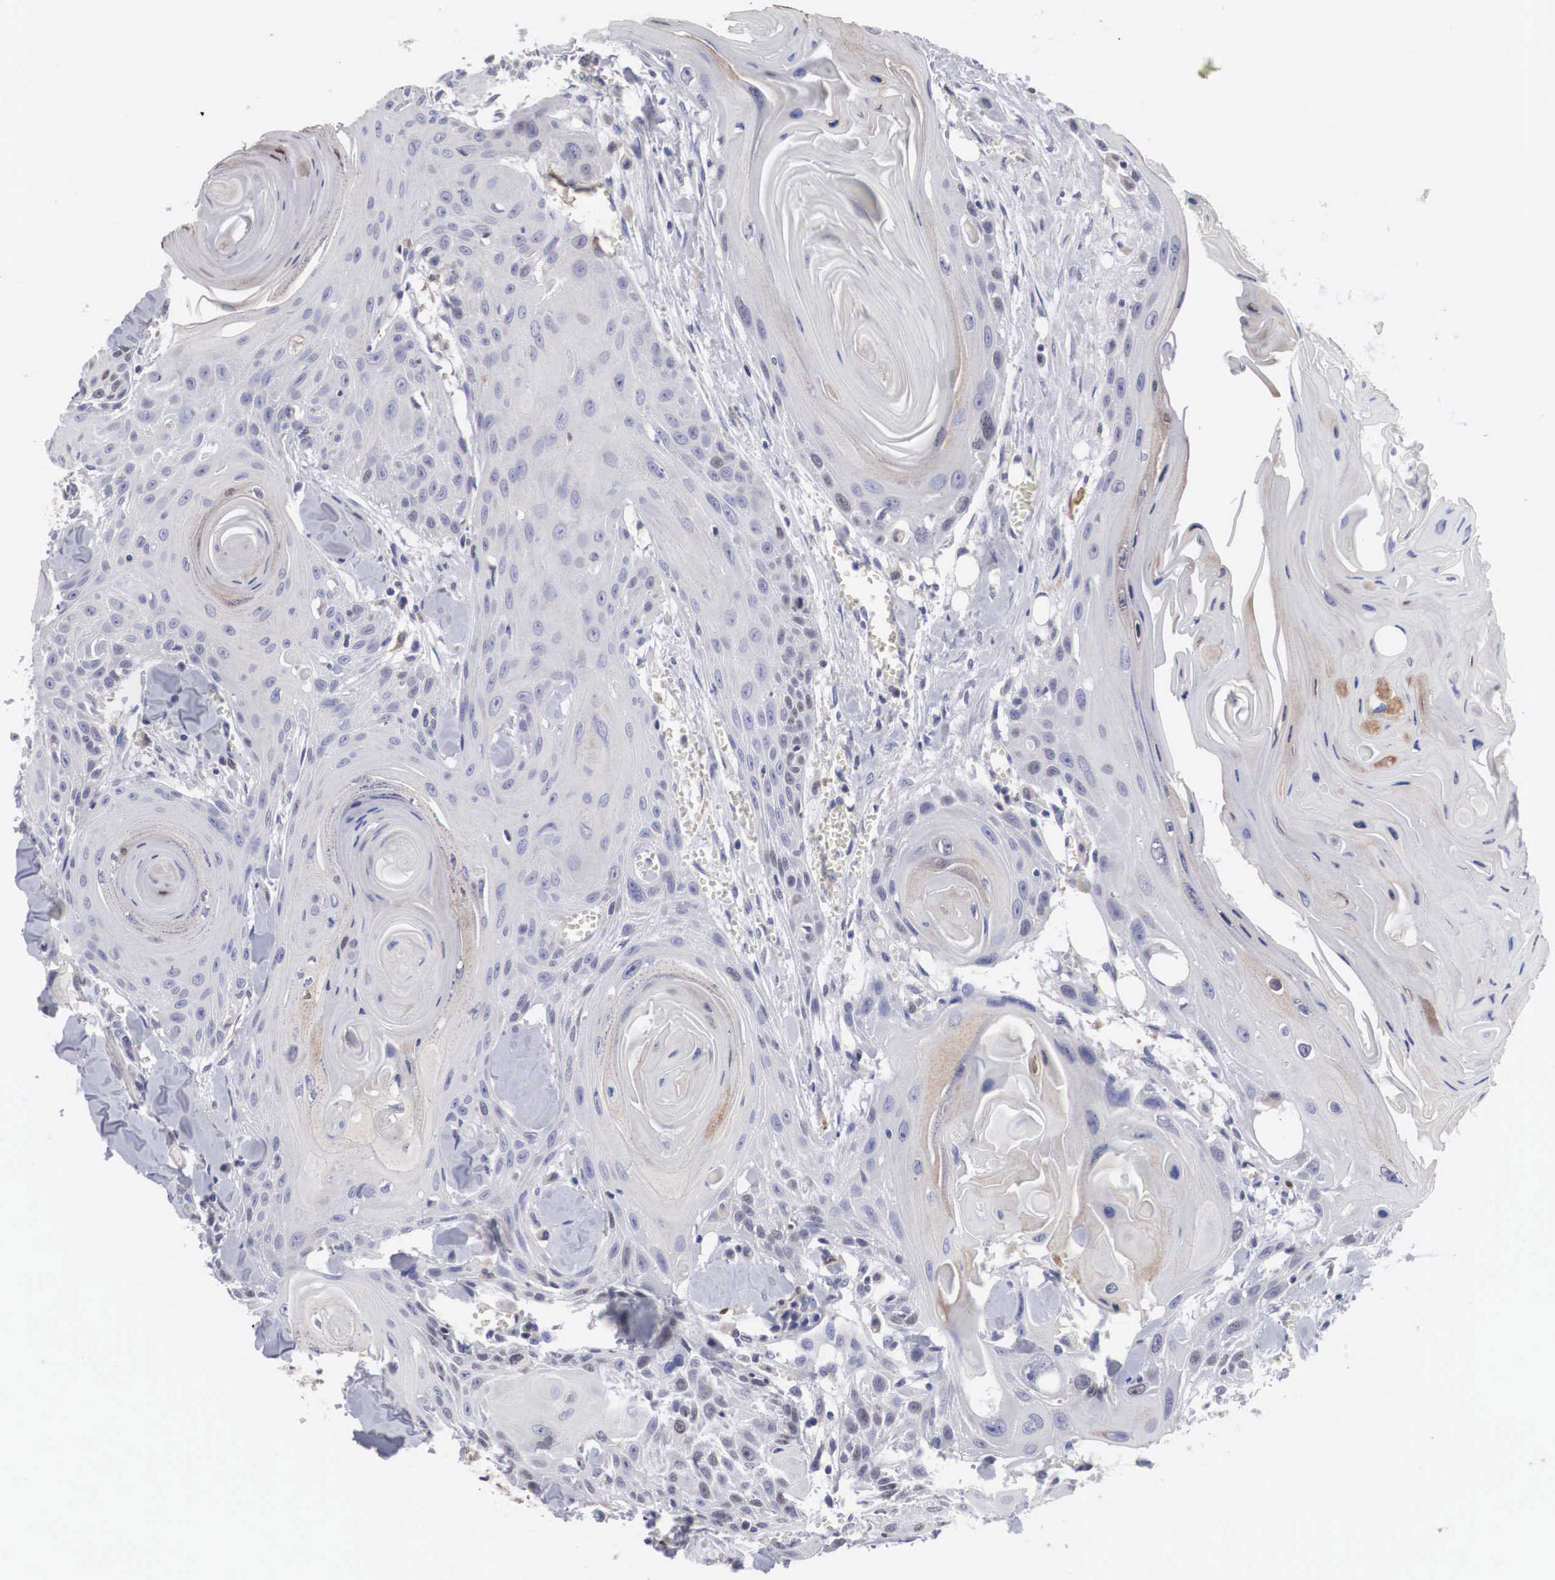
{"staining": {"intensity": "negative", "quantity": "none", "location": "none"}, "tissue": "head and neck cancer", "cell_type": "Tumor cells", "image_type": "cancer", "snomed": [{"axis": "morphology", "description": "Squamous cell carcinoma, NOS"}, {"axis": "morphology", "description": "Squamous cell carcinoma, metastatic, NOS"}, {"axis": "topography", "description": "Lymph node"}, {"axis": "topography", "description": "Salivary gland"}, {"axis": "topography", "description": "Head-Neck"}], "caption": "Tumor cells show no significant protein staining in head and neck cancer.", "gene": "HMOX1", "patient": {"sex": "female", "age": 74}}